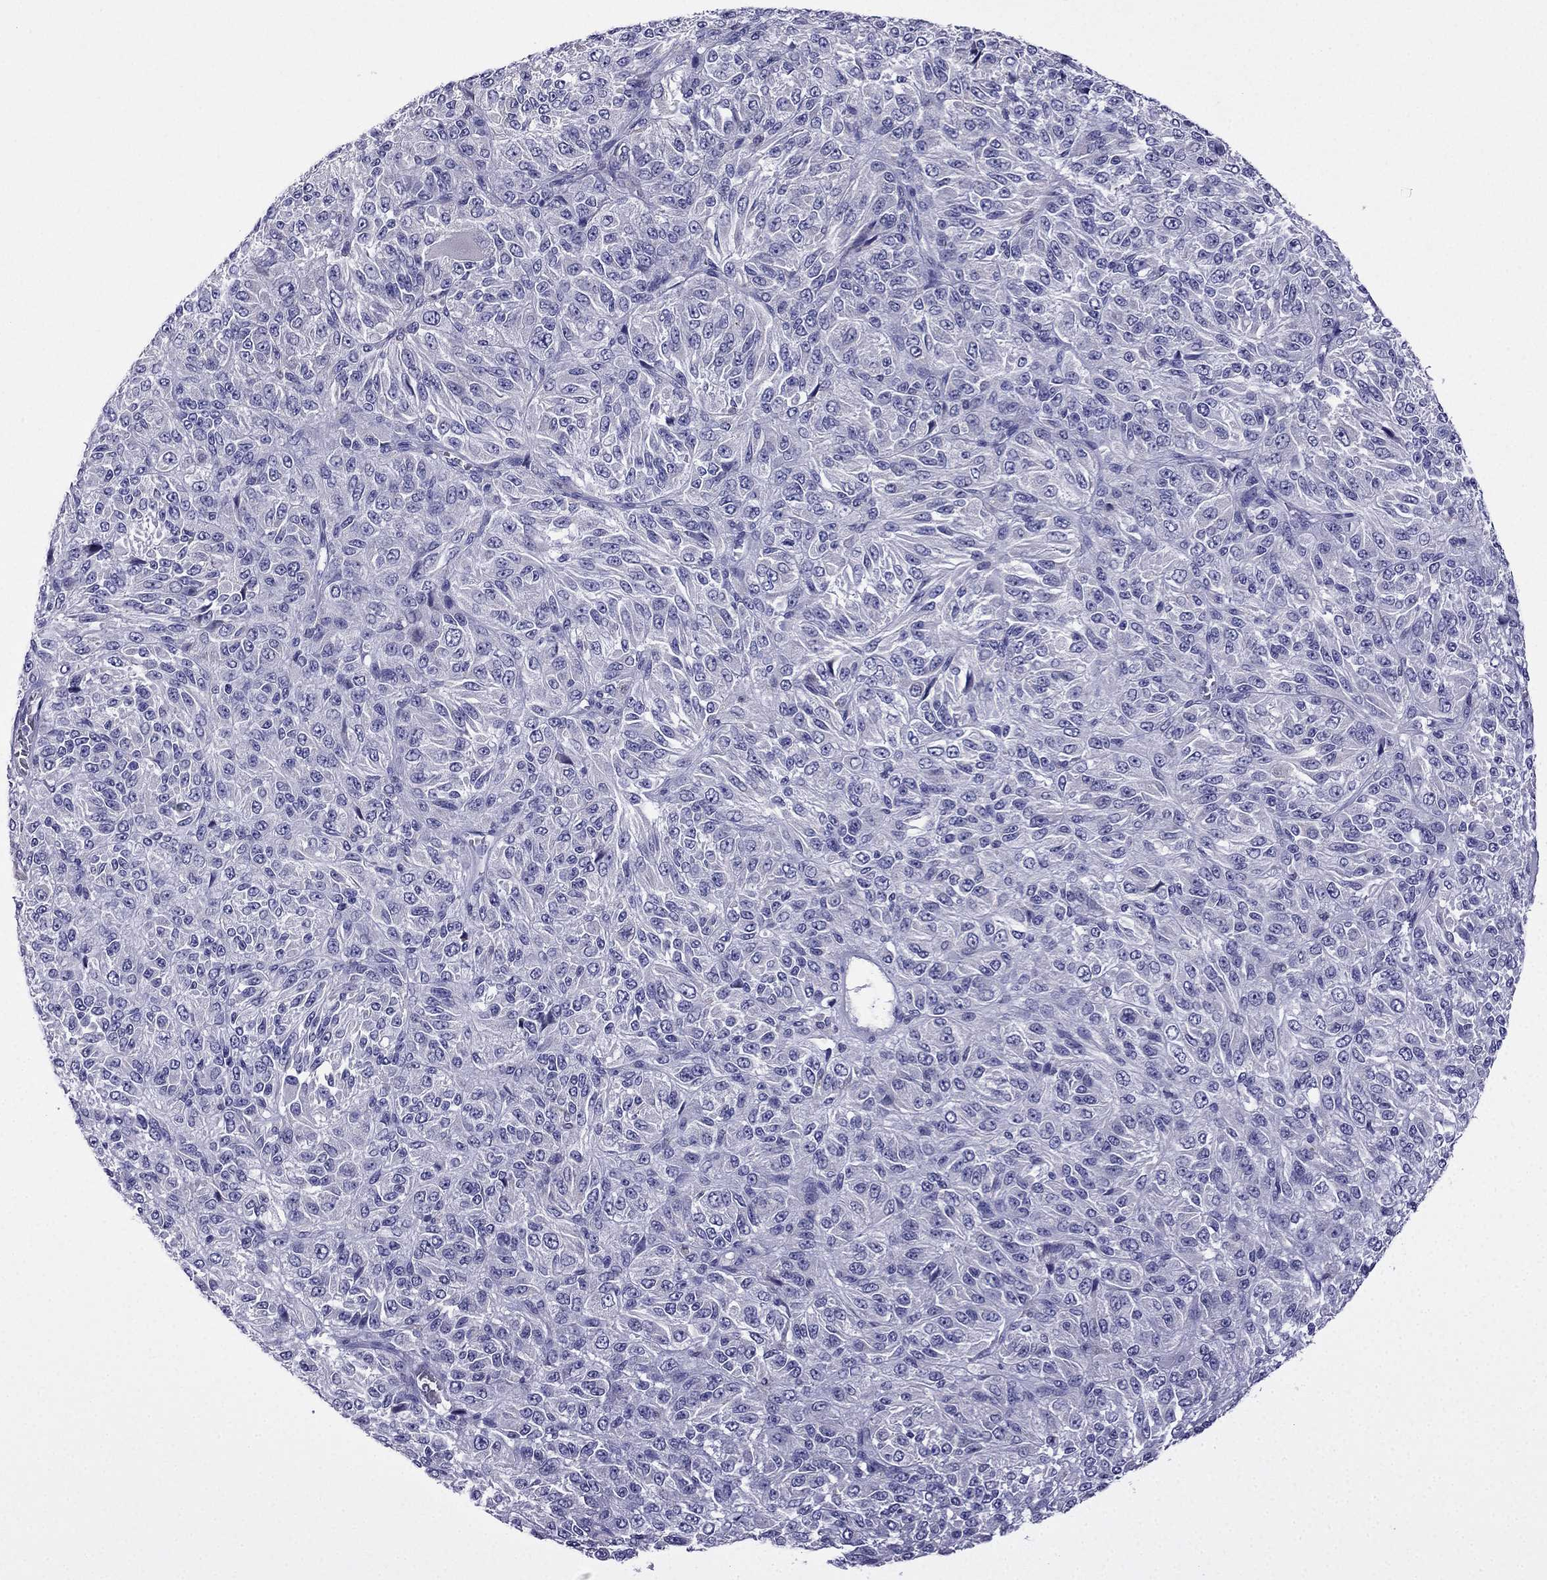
{"staining": {"intensity": "negative", "quantity": "none", "location": "none"}, "tissue": "melanoma", "cell_type": "Tumor cells", "image_type": "cancer", "snomed": [{"axis": "morphology", "description": "Malignant melanoma, Metastatic site"}, {"axis": "topography", "description": "Brain"}], "caption": "A micrograph of human melanoma is negative for staining in tumor cells. (DAB (3,3'-diaminobenzidine) immunohistochemistry visualized using brightfield microscopy, high magnification).", "gene": "TSSK4", "patient": {"sex": "female", "age": 56}}